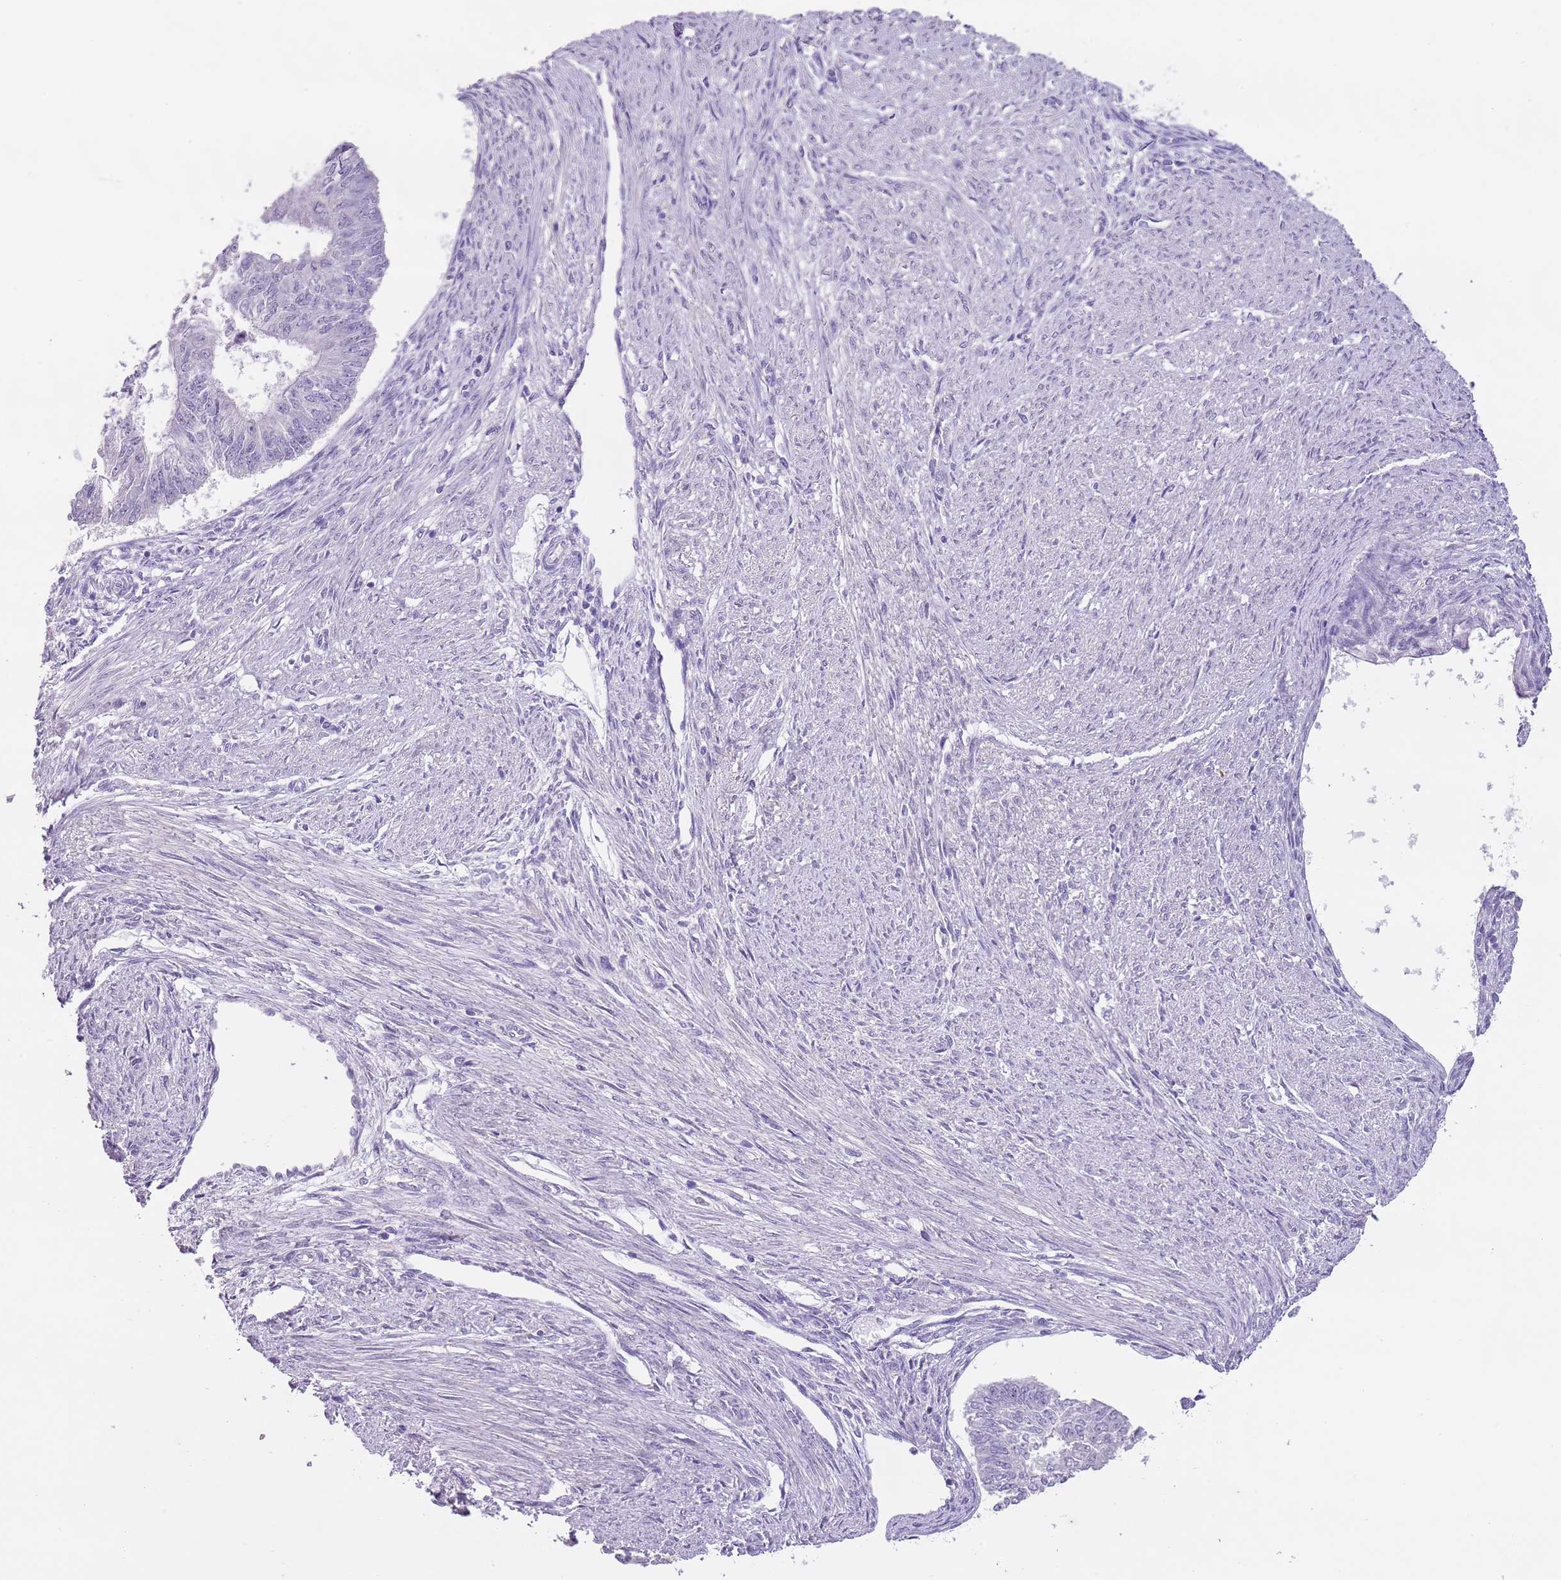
{"staining": {"intensity": "negative", "quantity": "none", "location": "none"}, "tissue": "endometrial cancer", "cell_type": "Tumor cells", "image_type": "cancer", "snomed": [{"axis": "morphology", "description": "Adenocarcinoma, NOS"}, {"axis": "topography", "description": "Endometrium"}], "caption": "This image is of adenocarcinoma (endometrial) stained with immunohistochemistry (IHC) to label a protein in brown with the nuclei are counter-stained blue. There is no staining in tumor cells.", "gene": "SLC35E3", "patient": {"sex": "female", "age": 32}}